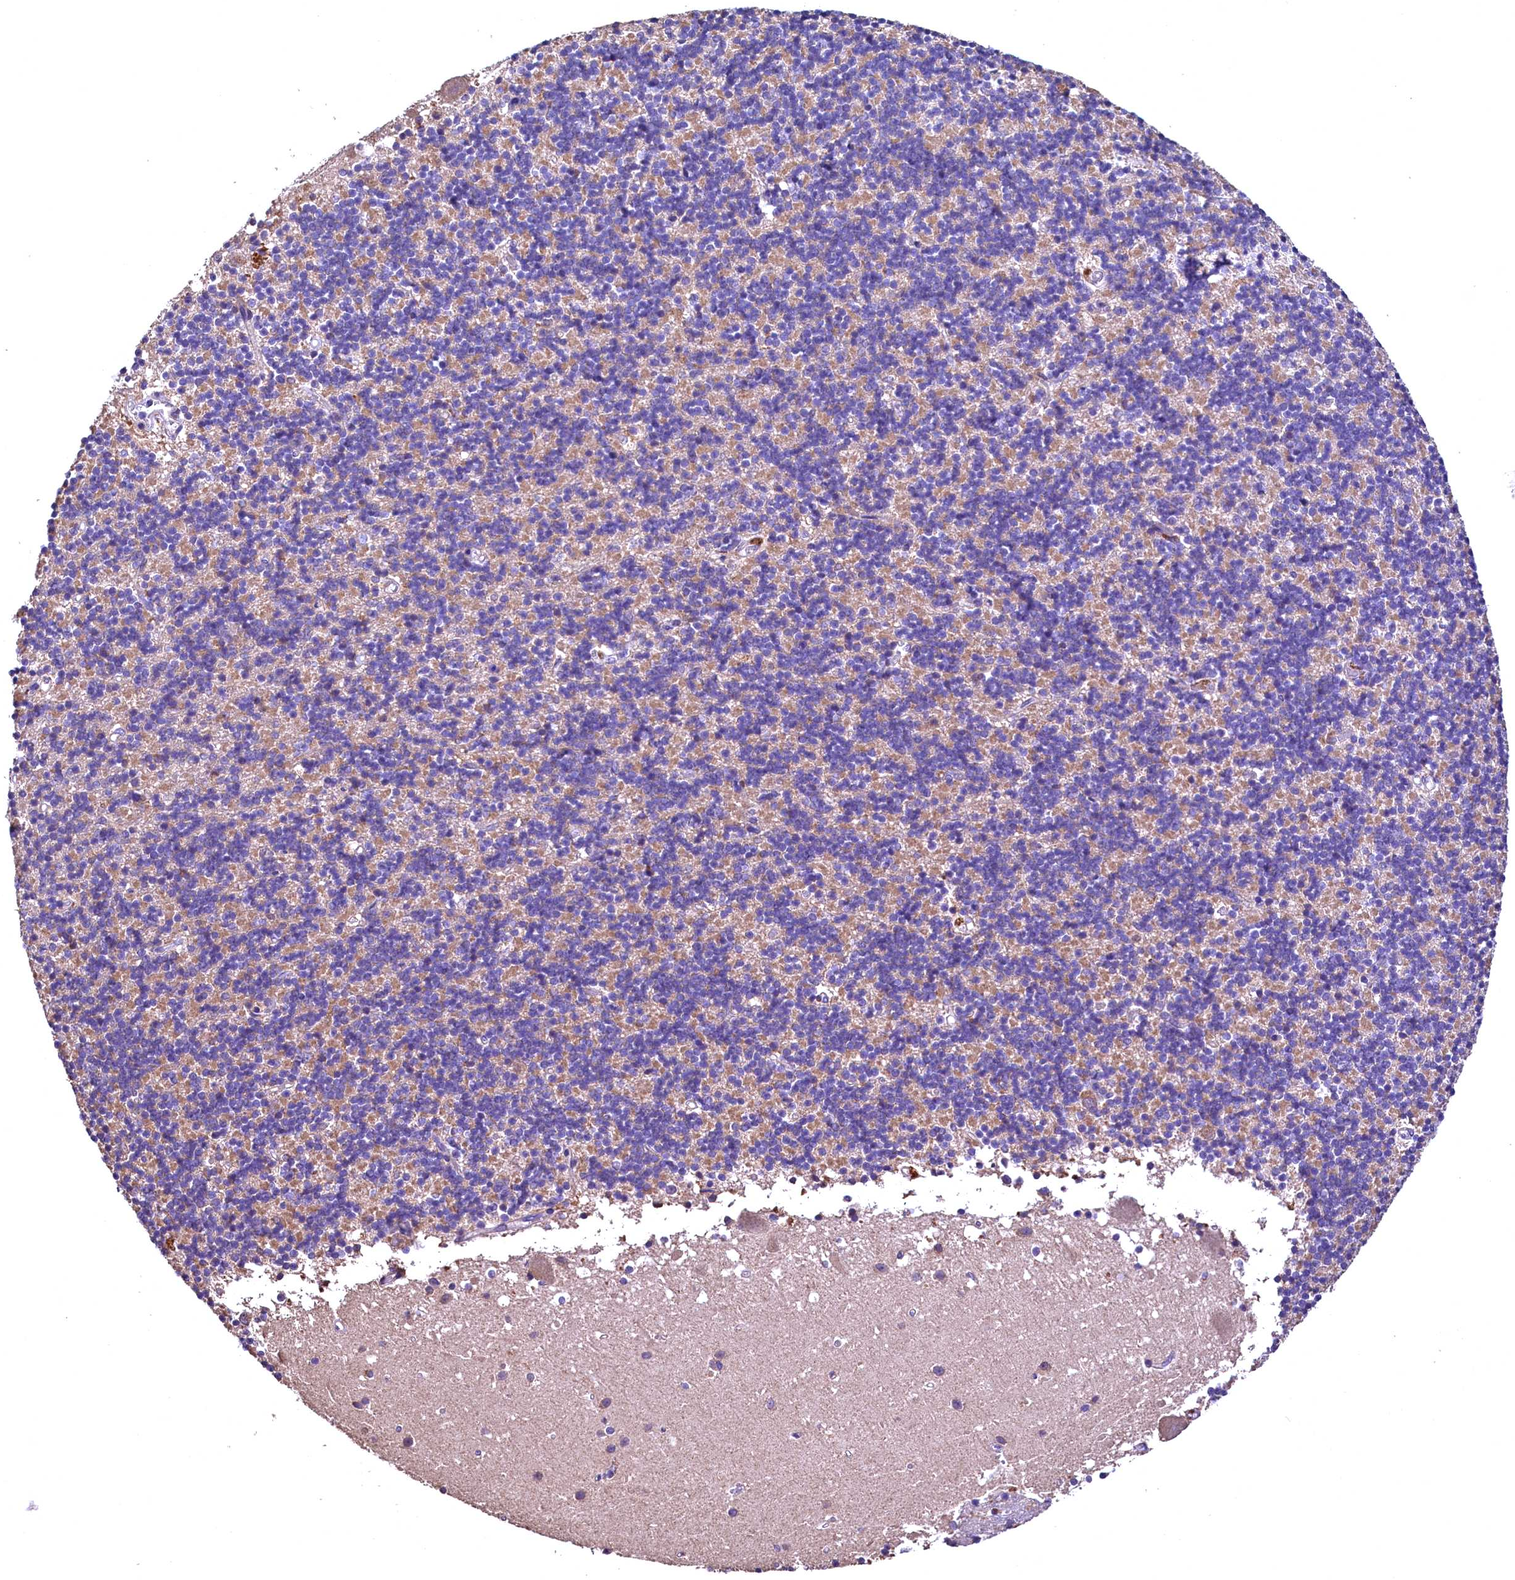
{"staining": {"intensity": "negative", "quantity": "none", "location": "none"}, "tissue": "cerebellum", "cell_type": "Cells in granular layer", "image_type": "normal", "snomed": [{"axis": "morphology", "description": "Normal tissue, NOS"}, {"axis": "topography", "description": "Cerebellum"}], "caption": "Cells in granular layer are negative for brown protein staining in normal cerebellum. (DAB IHC visualized using brightfield microscopy, high magnification).", "gene": "ENKD1", "patient": {"sex": "male", "age": 54}}